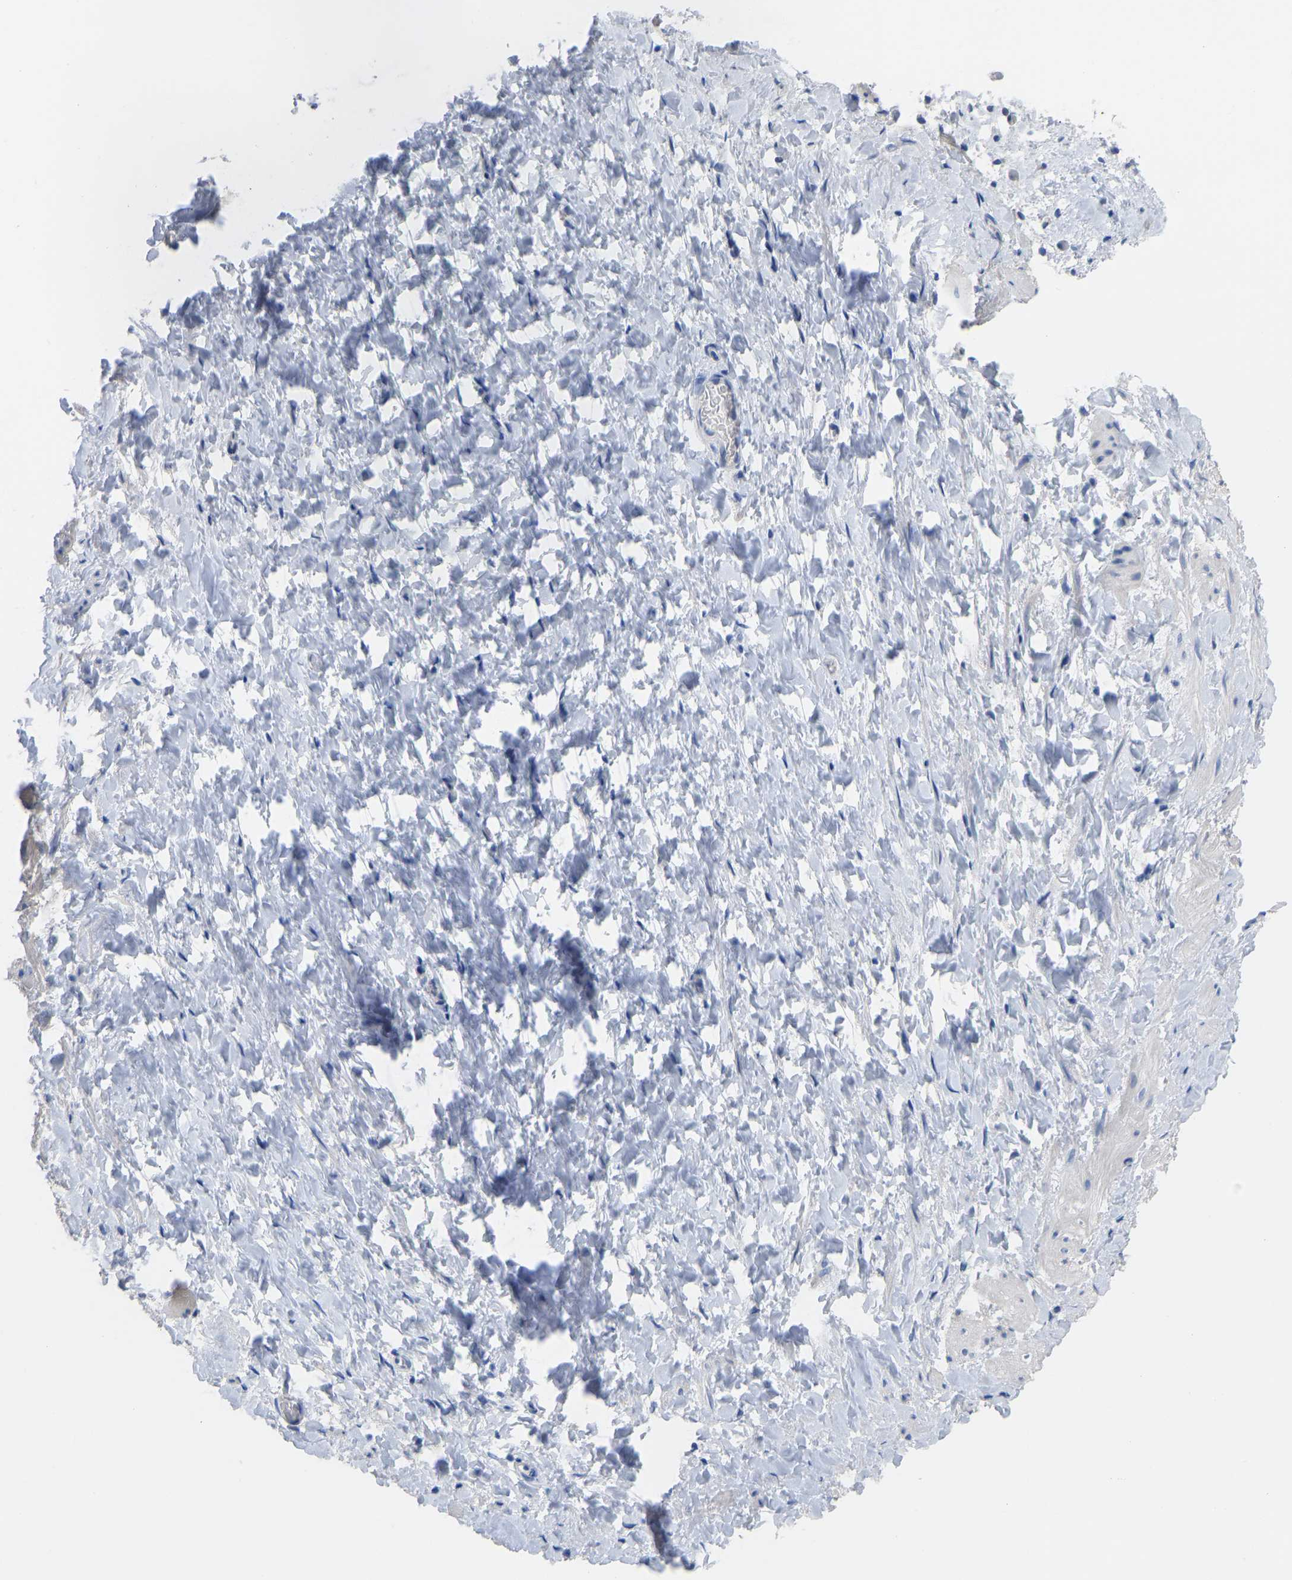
{"staining": {"intensity": "negative", "quantity": "none", "location": "none"}, "tissue": "smooth muscle", "cell_type": "Smooth muscle cells", "image_type": "normal", "snomed": [{"axis": "morphology", "description": "Normal tissue, NOS"}, {"axis": "topography", "description": "Smooth muscle"}], "caption": "The image reveals no staining of smooth muscle cells in benign smooth muscle.", "gene": "OLIG2", "patient": {"sex": "male", "age": 16}}